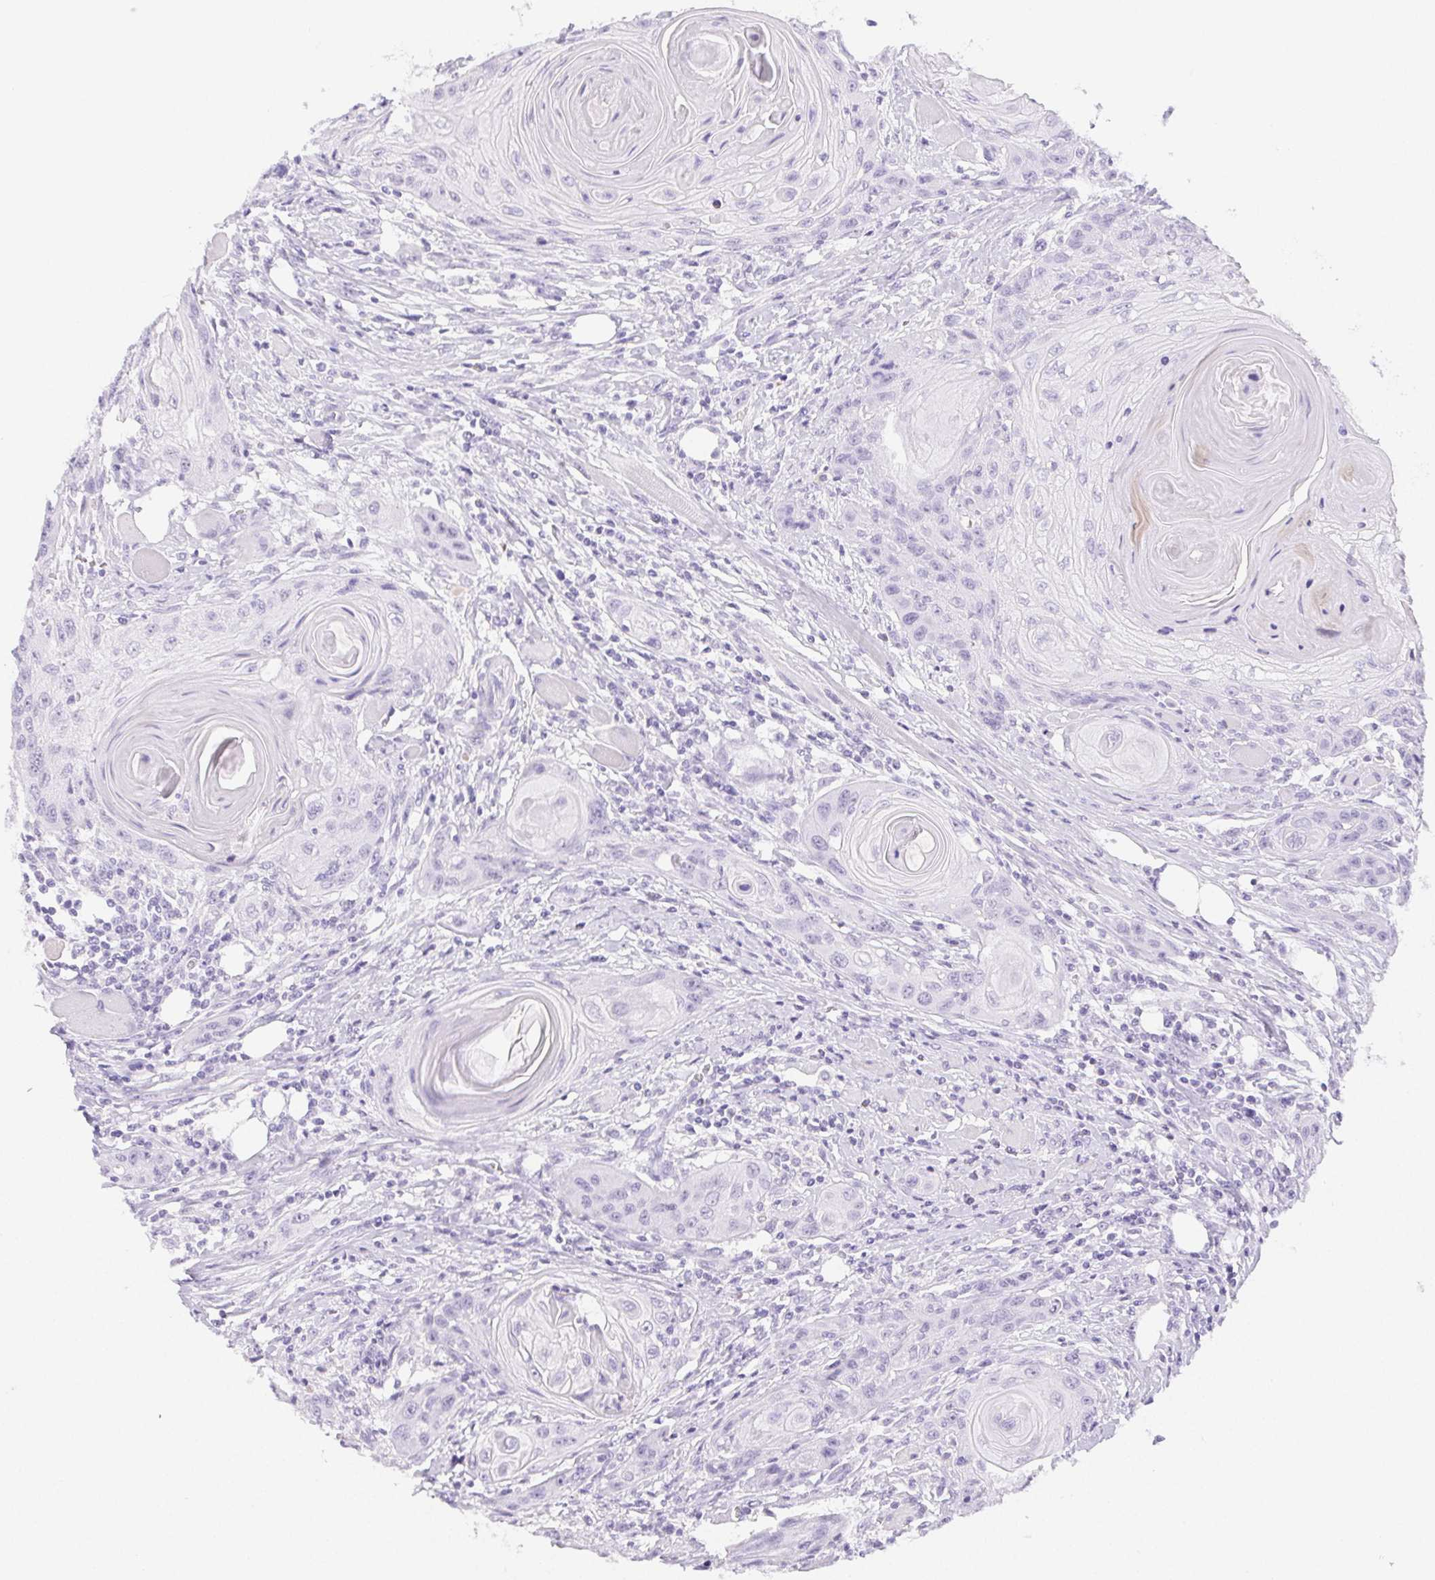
{"staining": {"intensity": "negative", "quantity": "none", "location": "none"}, "tissue": "head and neck cancer", "cell_type": "Tumor cells", "image_type": "cancer", "snomed": [{"axis": "morphology", "description": "Squamous cell carcinoma, NOS"}, {"axis": "topography", "description": "Oral tissue"}, {"axis": "topography", "description": "Head-Neck"}], "caption": "The photomicrograph shows no significant positivity in tumor cells of head and neck cancer. (DAB immunohistochemistry, high magnification).", "gene": "ST8SIA3", "patient": {"sex": "male", "age": 58}}